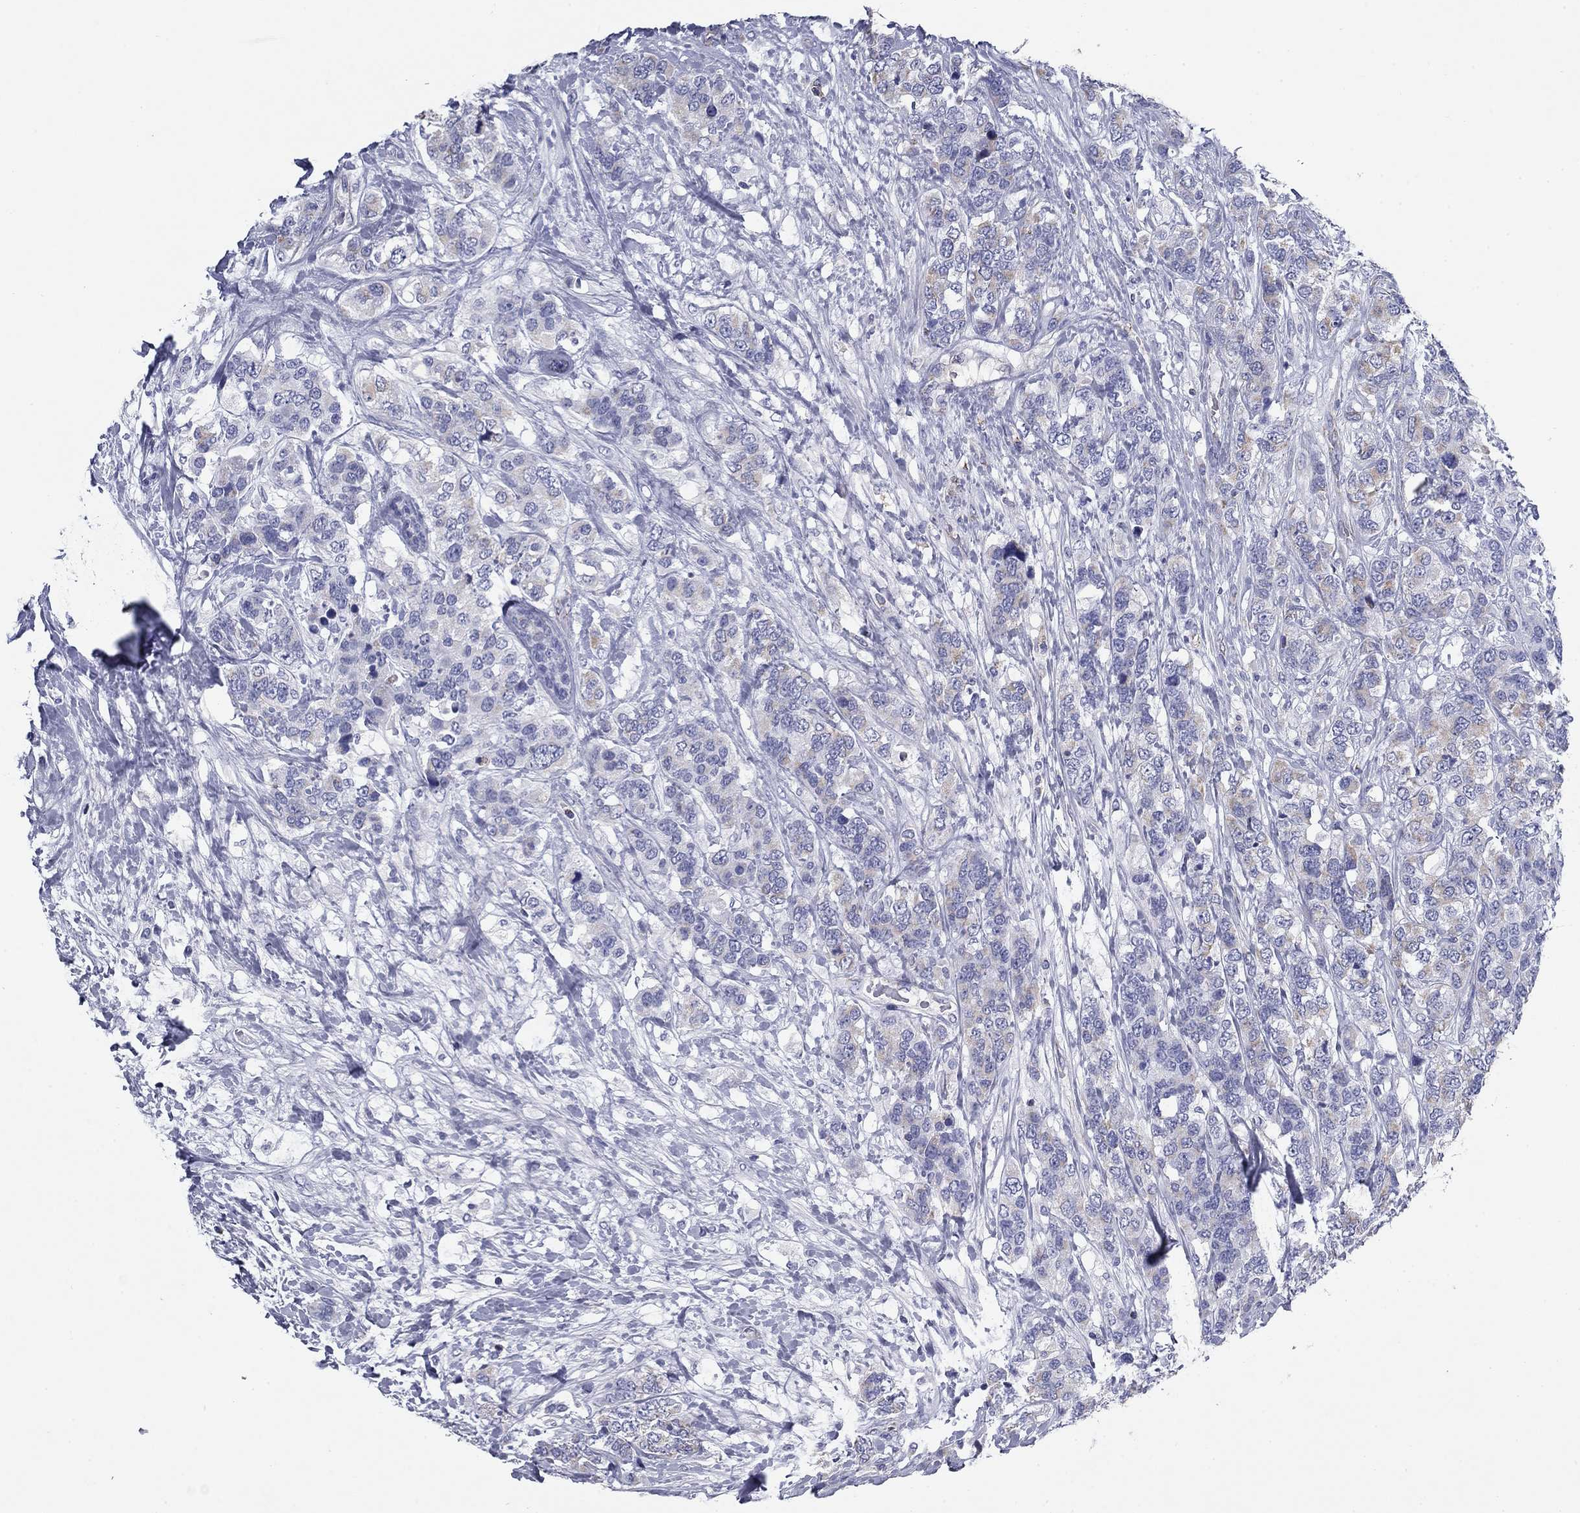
{"staining": {"intensity": "weak", "quantity": "<25%", "location": "cytoplasmic/membranous"}, "tissue": "breast cancer", "cell_type": "Tumor cells", "image_type": "cancer", "snomed": [{"axis": "morphology", "description": "Lobular carcinoma"}, {"axis": "topography", "description": "Breast"}], "caption": "This micrograph is of breast cancer stained with IHC to label a protein in brown with the nuclei are counter-stained blue. There is no staining in tumor cells.", "gene": "NDUFA4L2", "patient": {"sex": "female", "age": 59}}